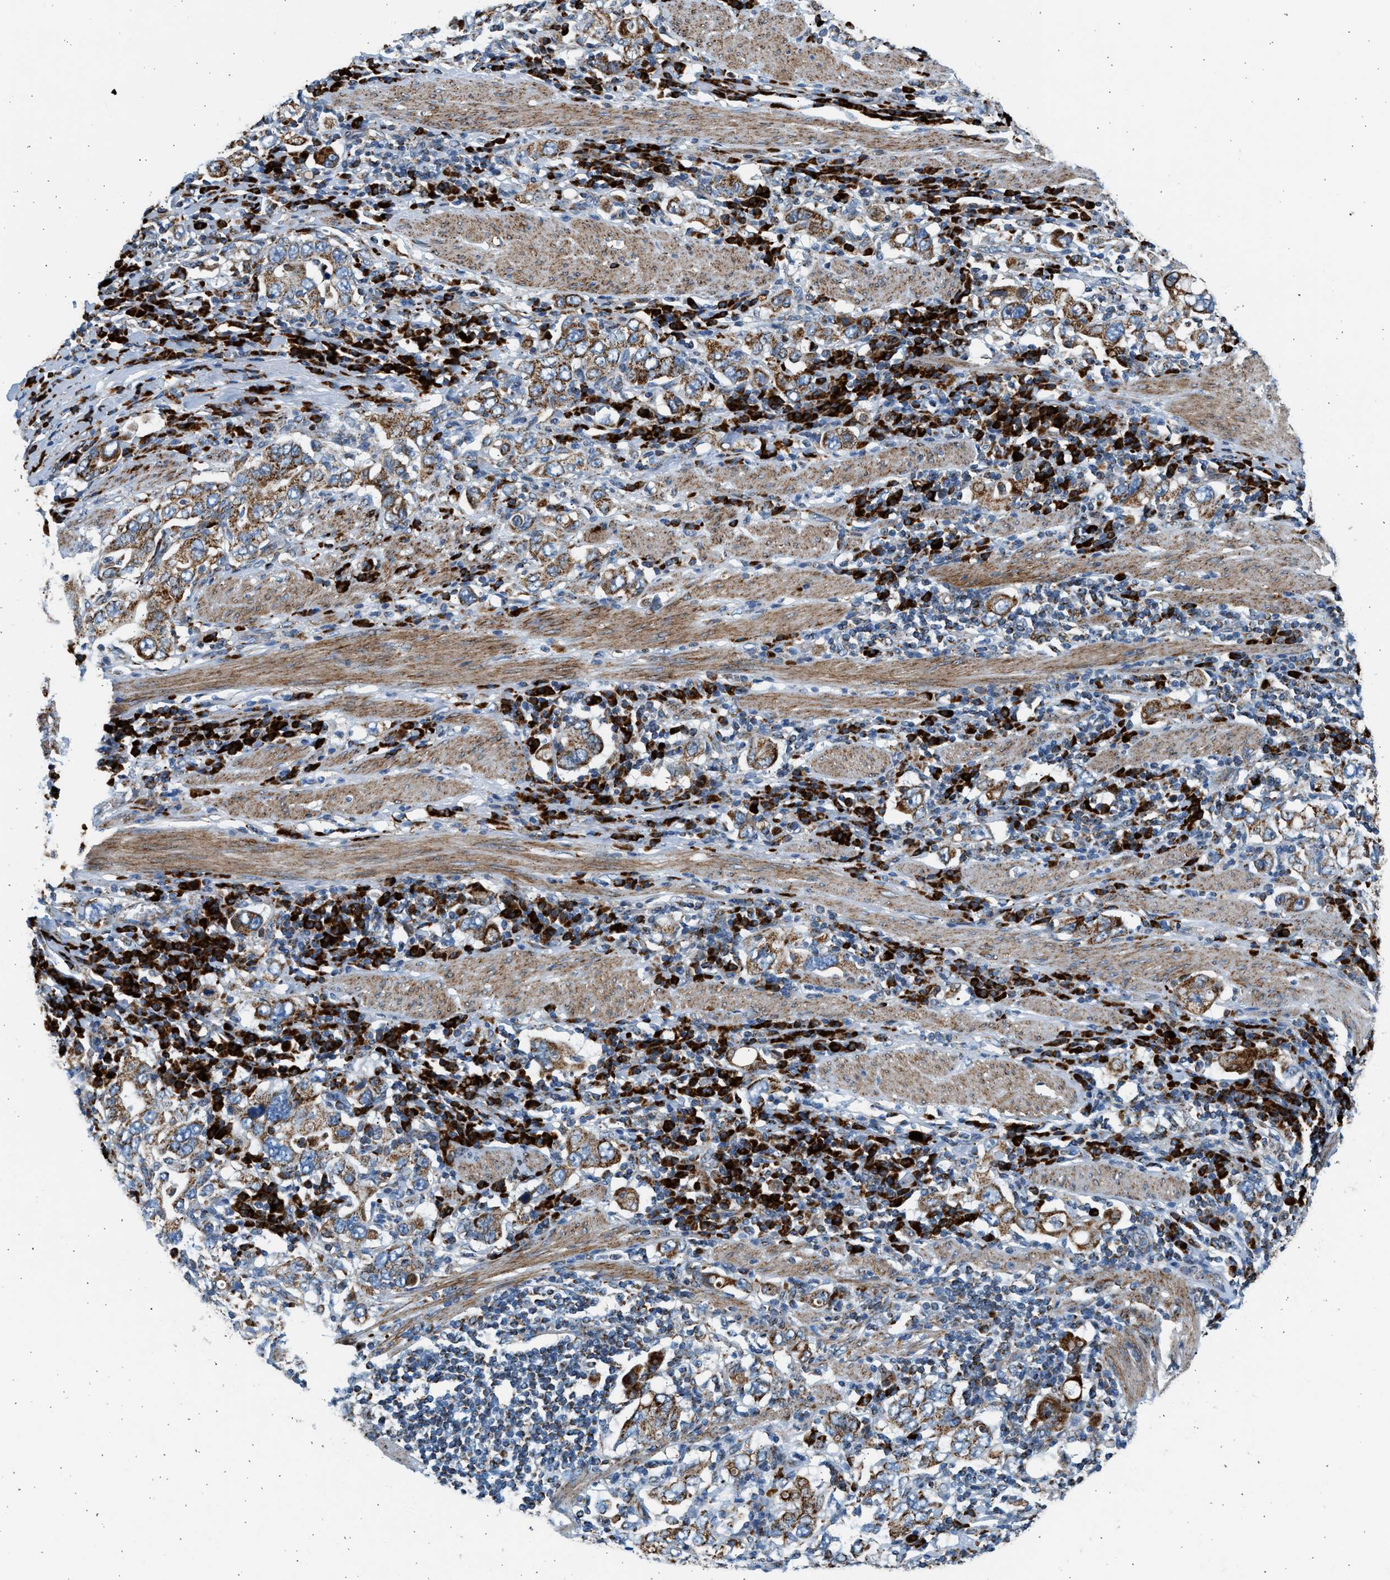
{"staining": {"intensity": "strong", "quantity": ">75%", "location": "cytoplasmic/membranous"}, "tissue": "stomach cancer", "cell_type": "Tumor cells", "image_type": "cancer", "snomed": [{"axis": "morphology", "description": "Adenocarcinoma, NOS"}, {"axis": "topography", "description": "Stomach, upper"}], "caption": "Protein staining of adenocarcinoma (stomach) tissue demonstrates strong cytoplasmic/membranous expression in approximately >75% of tumor cells. Immunohistochemistry (ihc) stains the protein of interest in brown and the nuclei are stained blue.", "gene": "KCNMB3", "patient": {"sex": "male", "age": 62}}